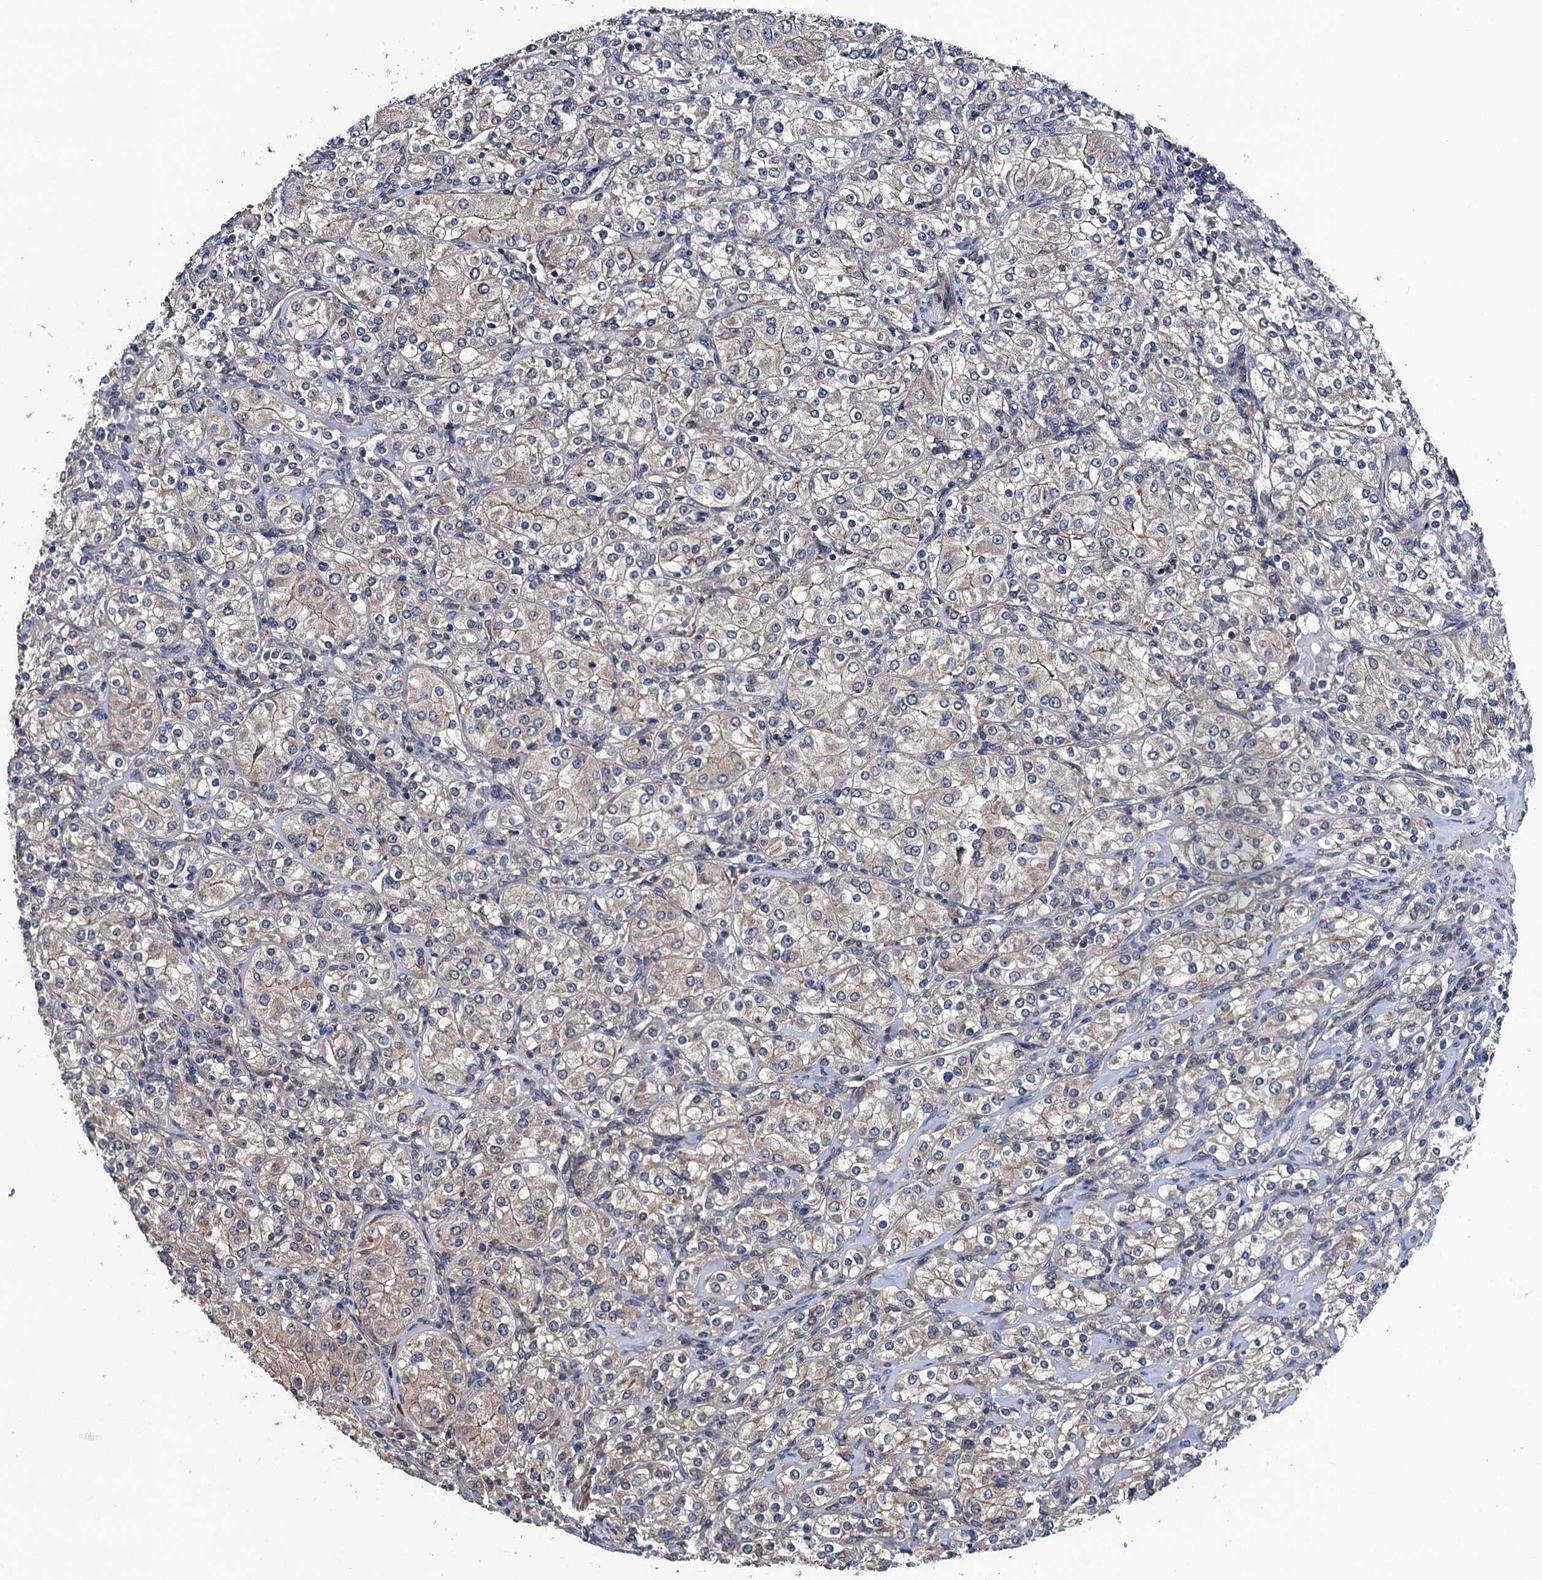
{"staining": {"intensity": "weak", "quantity": "25%-75%", "location": "cytoplasmic/membranous"}, "tissue": "renal cancer", "cell_type": "Tumor cells", "image_type": "cancer", "snomed": [{"axis": "morphology", "description": "Adenocarcinoma, NOS"}, {"axis": "topography", "description": "Kidney"}], "caption": "IHC of human renal adenocarcinoma shows low levels of weak cytoplasmic/membranous expression in approximately 25%-75% of tumor cells. The protein is shown in brown color, while the nuclei are stained blue.", "gene": "BLTP3B", "patient": {"sex": "male", "age": 77}}